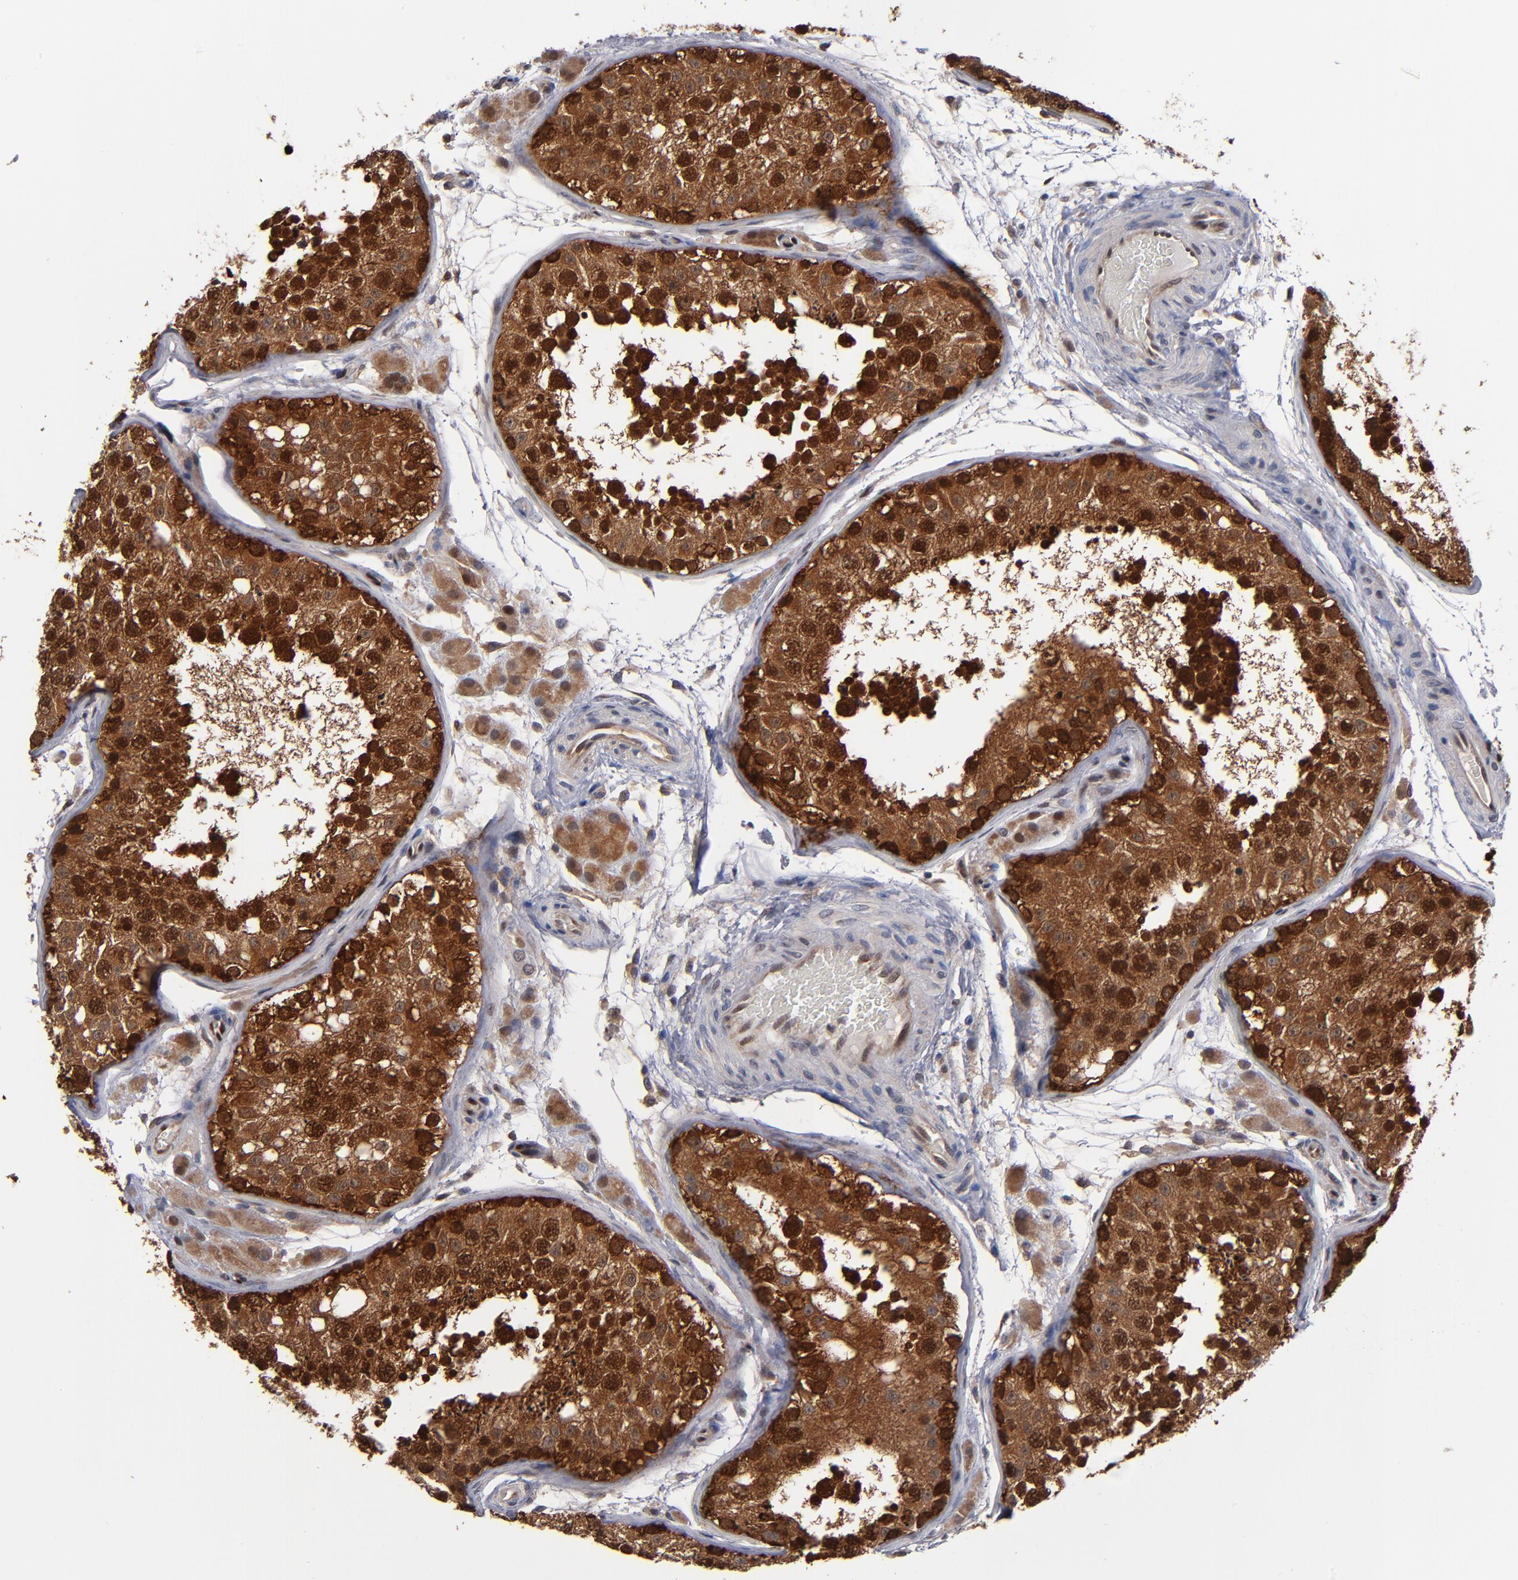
{"staining": {"intensity": "strong", "quantity": ">75%", "location": "cytoplasmic/membranous"}, "tissue": "testis", "cell_type": "Cells in seminiferous ducts", "image_type": "normal", "snomed": [{"axis": "morphology", "description": "Normal tissue, NOS"}, {"axis": "topography", "description": "Testis"}], "caption": "Immunohistochemistry (IHC) image of unremarkable testis: human testis stained using immunohistochemistry (IHC) shows high levels of strong protein expression localized specifically in the cytoplasmic/membranous of cells in seminiferous ducts, appearing as a cytoplasmic/membranous brown color.", "gene": "ALG13", "patient": {"sex": "male", "age": 26}}